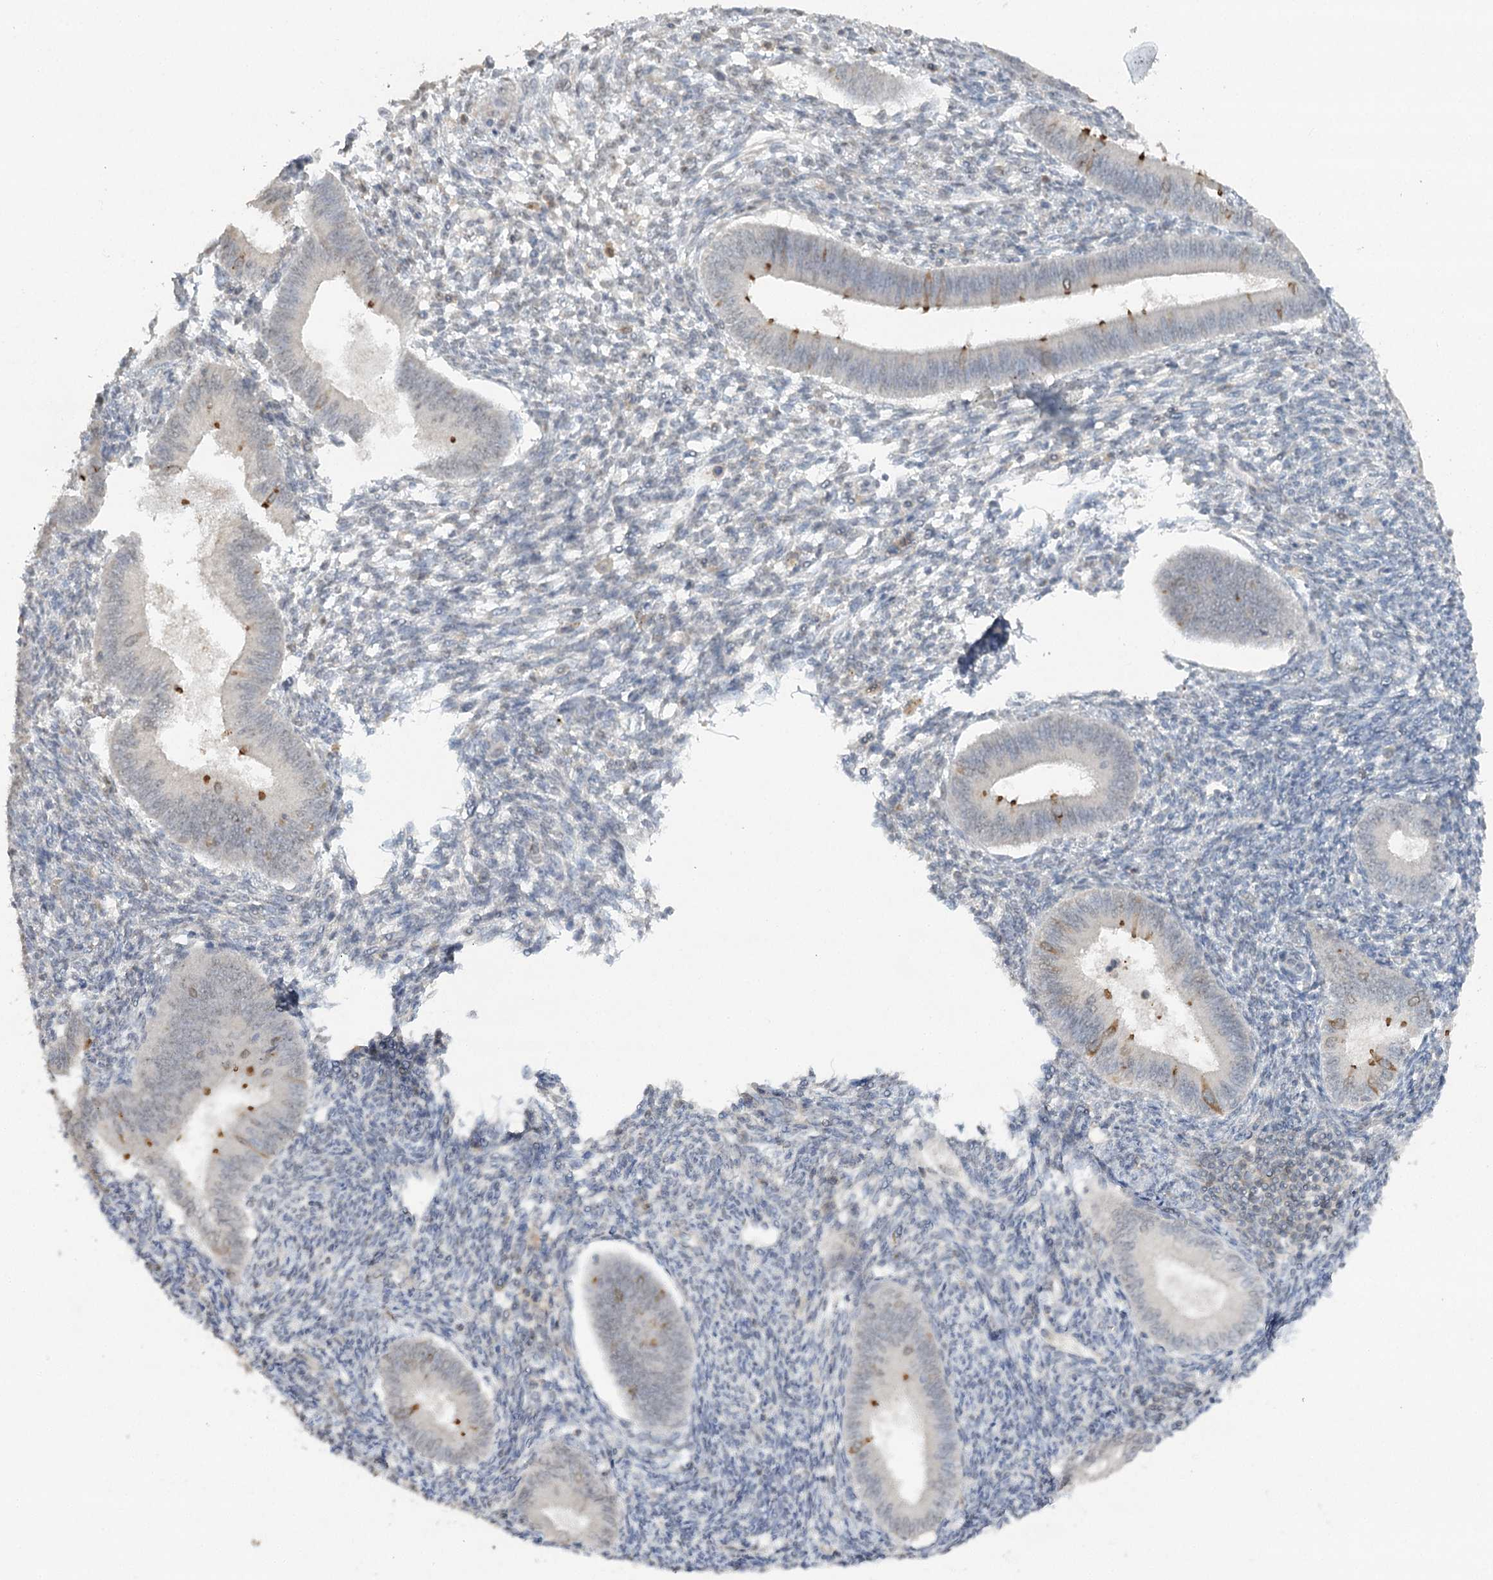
{"staining": {"intensity": "negative", "quantity": "none", "location": "none"}, "tissue": "endometrium", "cell_type": "Cells in endometrial stroma", "image_type": "normal", "snomed": [{"axis": "morphology", "description": "Normal tissue, NOS"}, {"axis": "topography", "description": "Uterus"}, {"axis": "topography", "description": "Endometrium"}], "caption": "High power microscopy image of an IHC photomicrograph of unremarkable endometrium, revealing no significant positivity in cells in endometrial stroma.", "gene": "TRAF3IP1", "patient": {"sex": "female", "age": 48}}